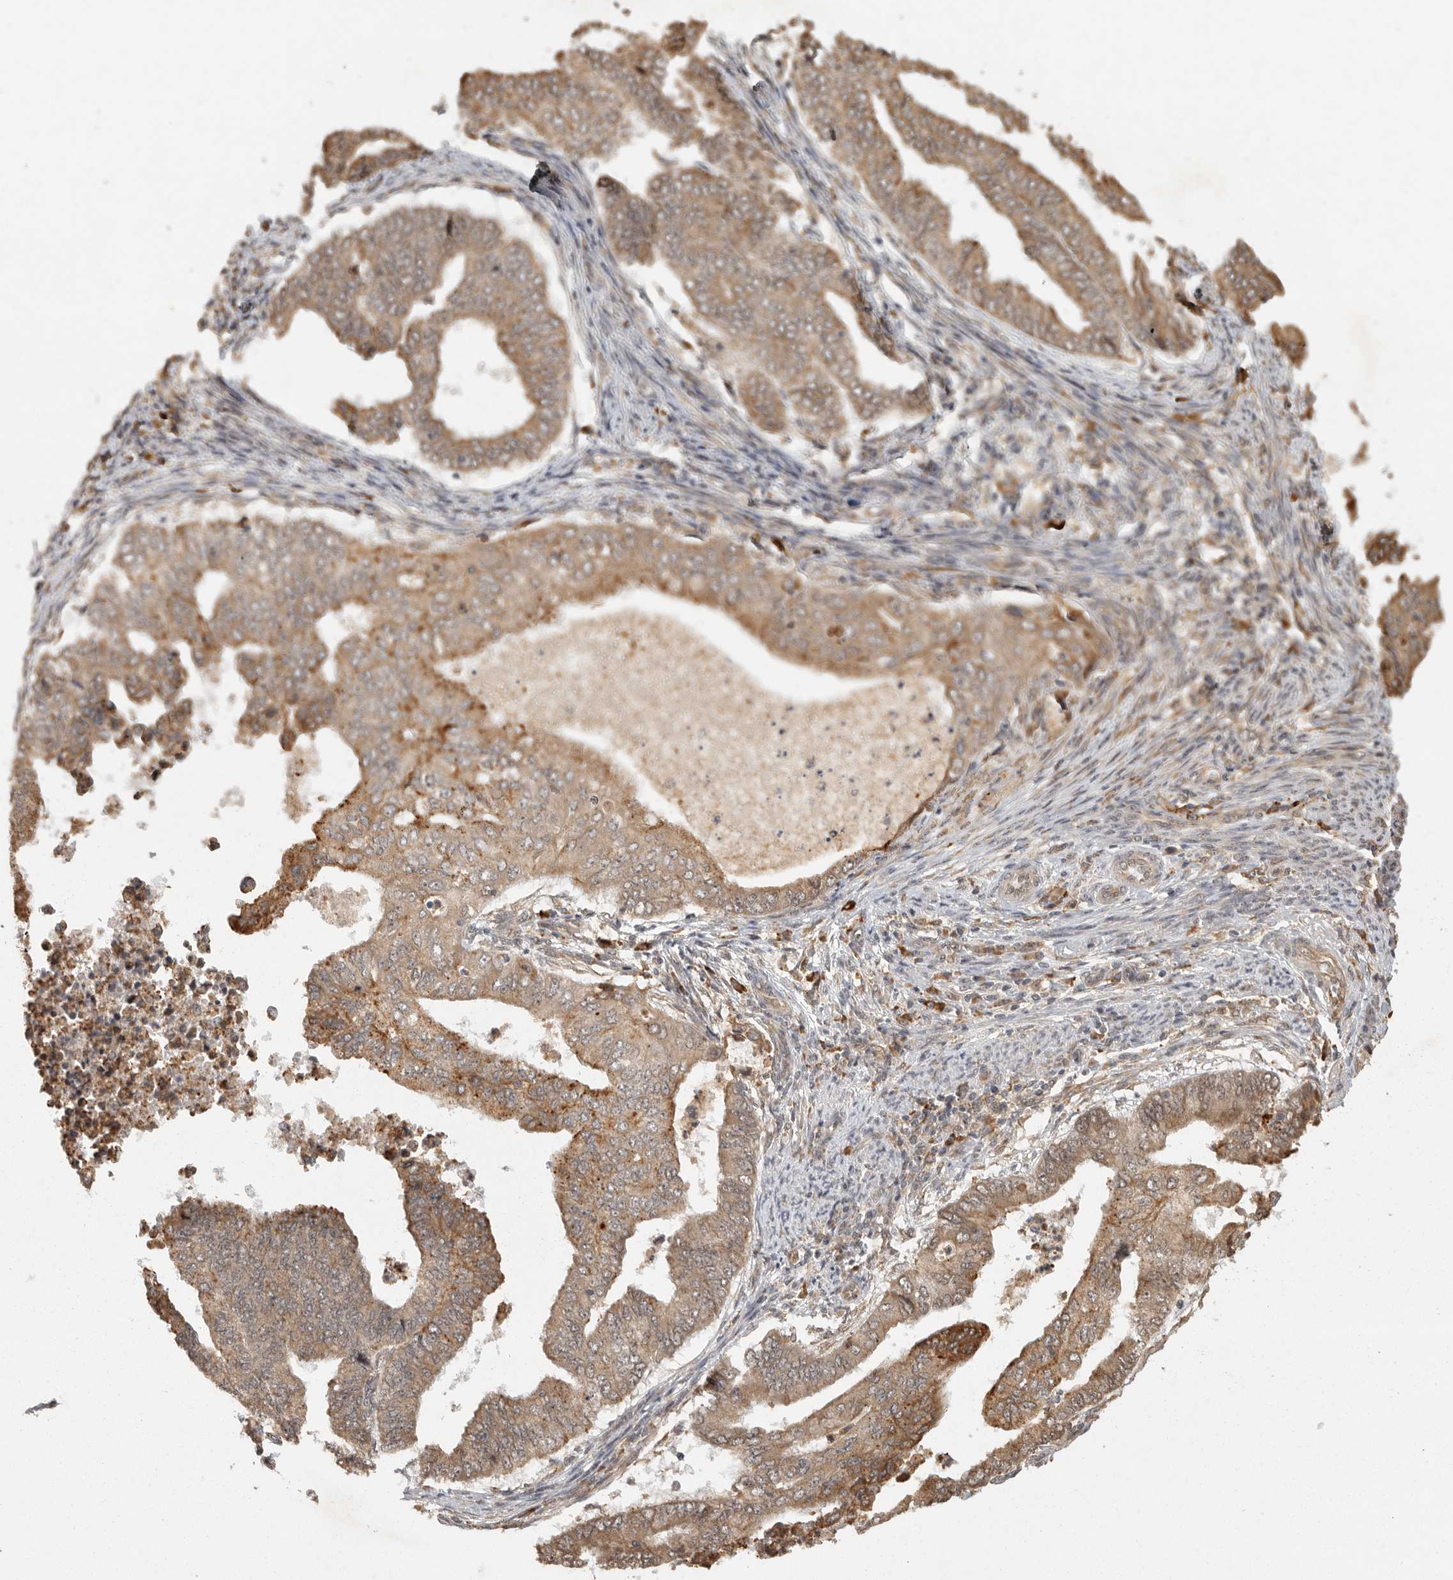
{"staining": {"intensity": "moderate", "quantity": ">75%", "location": "cytoplasmic/membranous"}, "tissue": "endometrial cancer", "cell_type": "Tumor cells", "image_type": "cancer", "snomed": [{"axis": "morphology", "description": "Polyp, NOS"}, {"axis": "morphology", "description": "Adenocarcinoma, NOS"}, {"axis": "morphology", "description": "Adenoma, NOS"}, {"axis": "topography", "description": "Endometrium"}], "caption": "DAB immunohistochemical staining of polyp (endometrial) reveals moderate cytoplasmic/membranous protein expression in about >75% of tumor cells.", "gene": "ZNF83", "patient": {"sex": "female", "age": 79}}